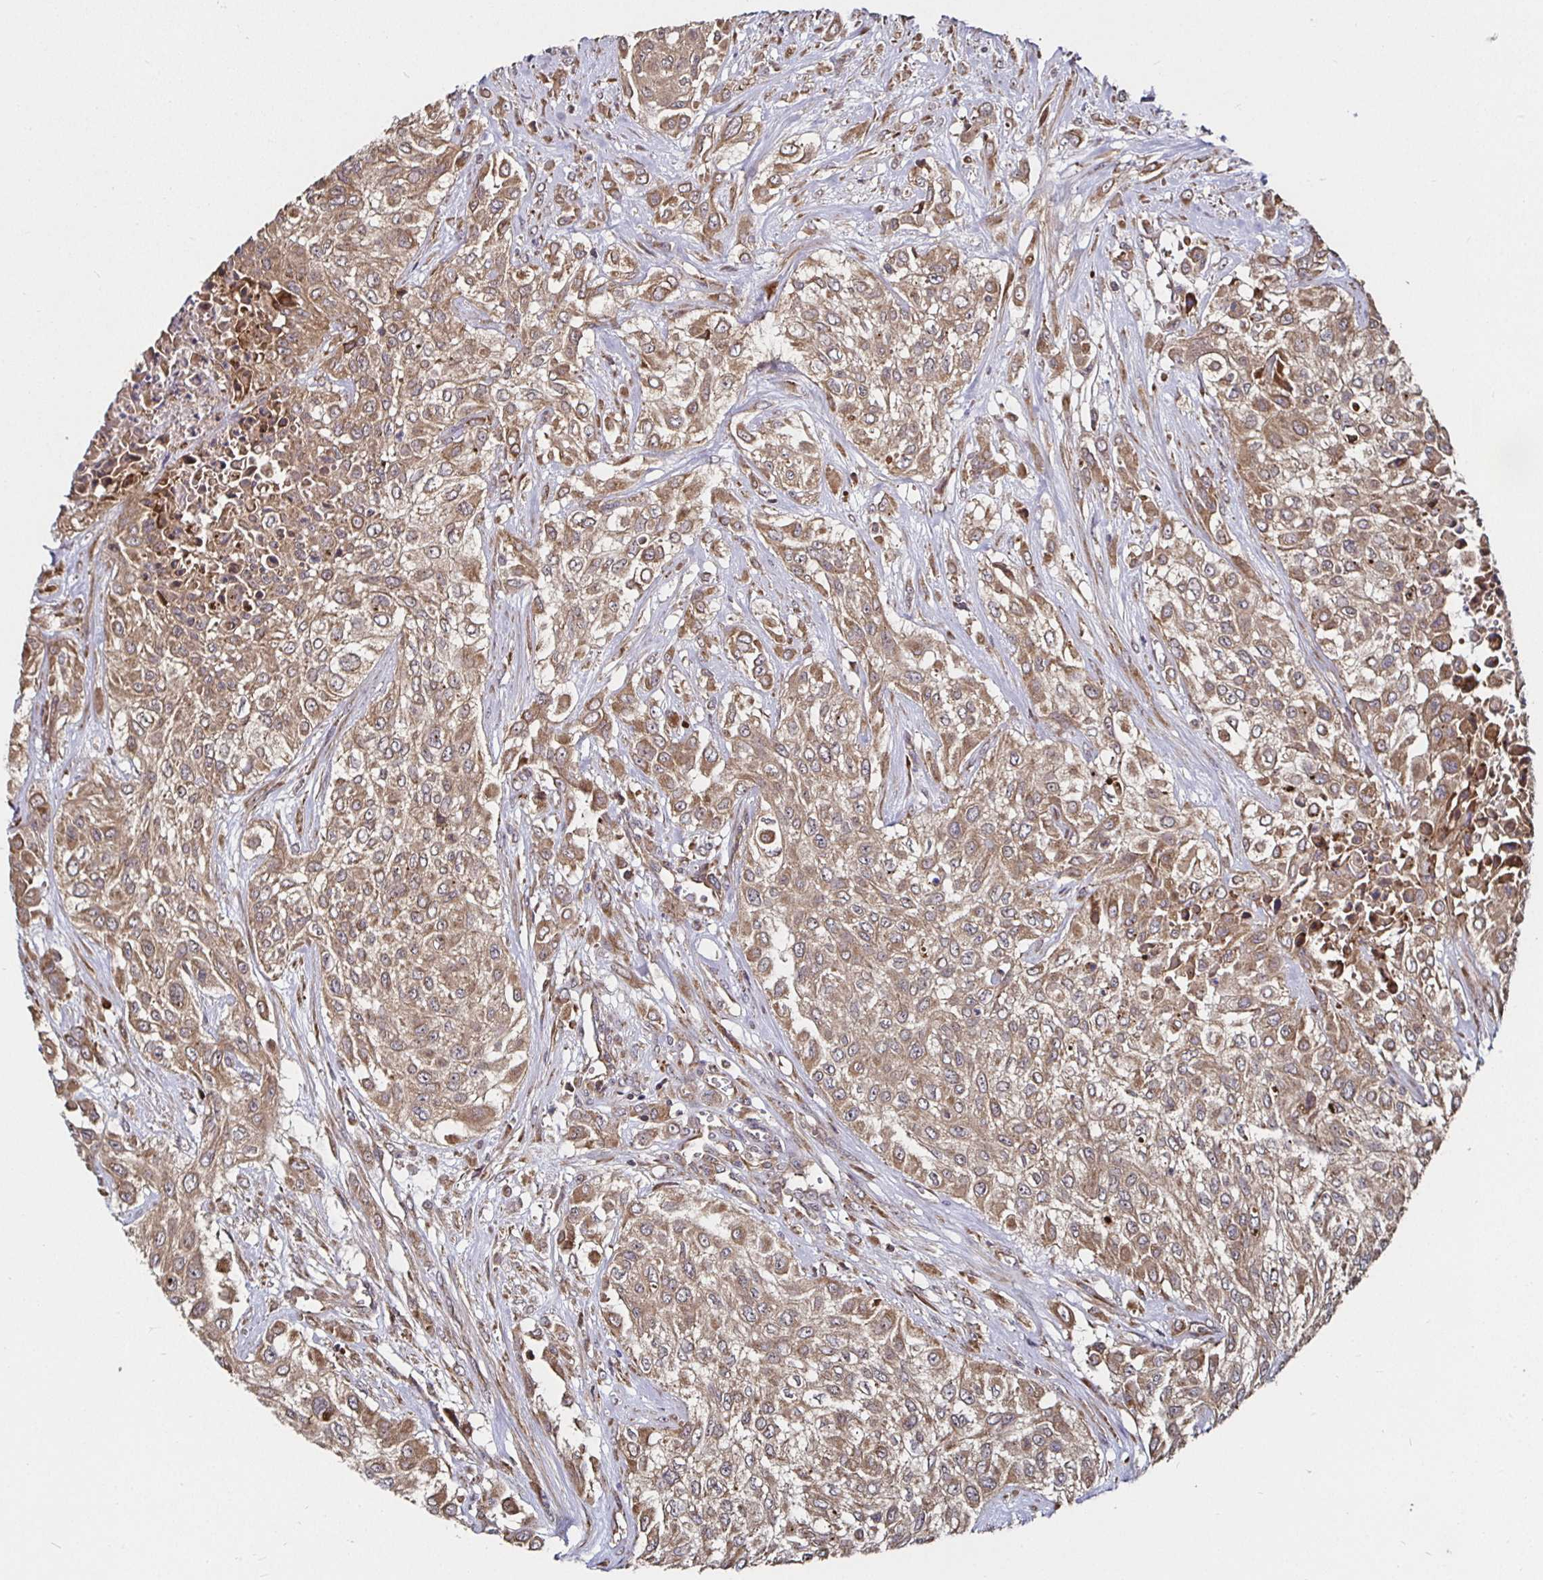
{"staining": {"intensity": "moderate", "quantity": ">75%", "location": "cytoplasmic/membranous"}, "tissue": "urothelial cancer", "cell_type": "Tumor cells", "image_type": "cancer", "snomed": [{"axis": "morphology", "description": "Urothelial carcinoma, High grade"}, {"axis": "topography", "description": "Urinary bladder"}], "caption": "Protein expression analysis of human urothelial carcinoma (high-grade) reveals moderate cytoplasmic/membranous positivity in about >75% of tumor cells. (brown staining indicates protein expression, while blue staining denotes nuclei).", "gene": "MLST8", "patient": {"sex": "male", "age": 57}}